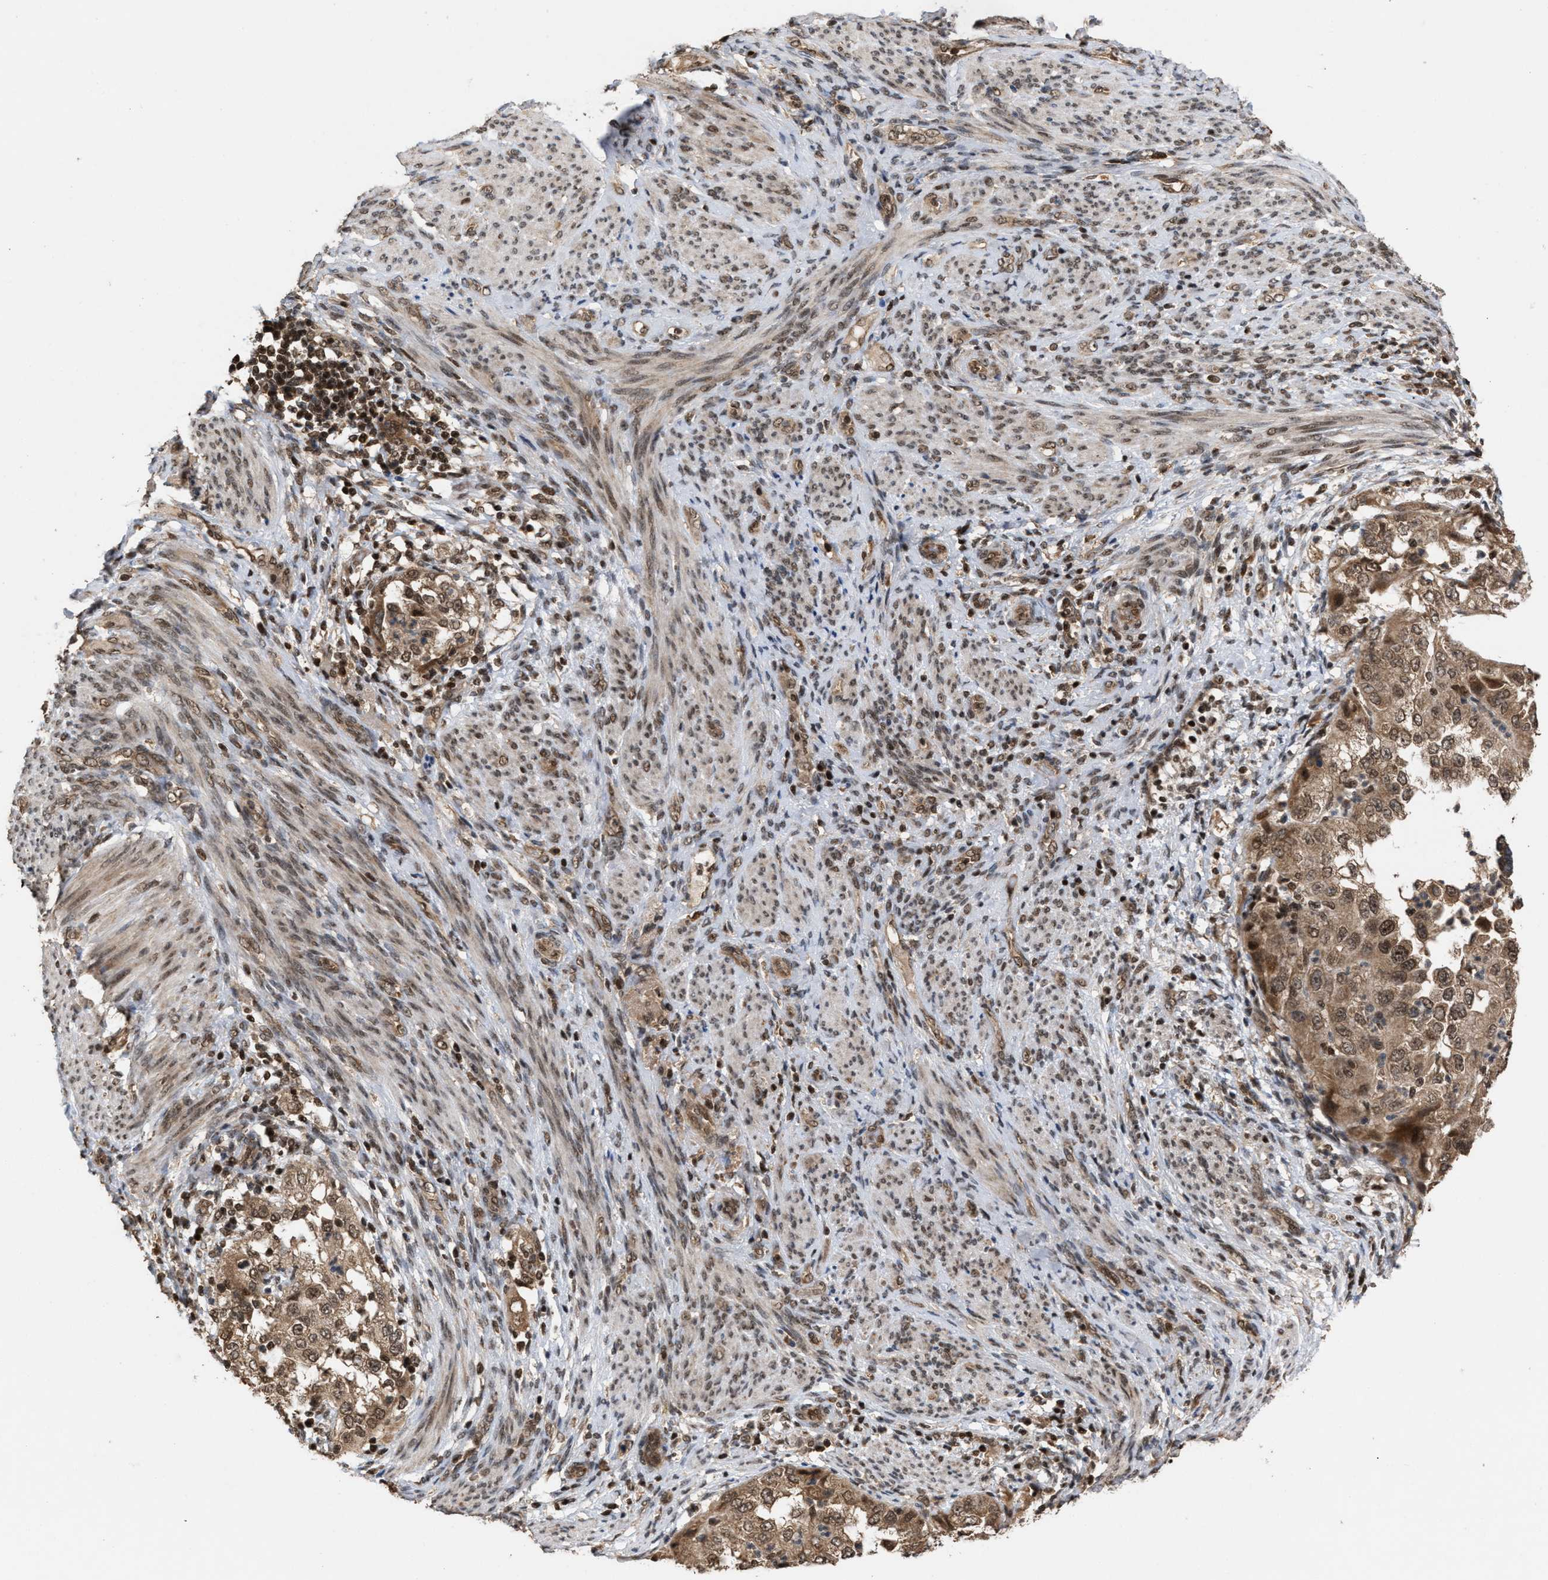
{"staining": {"intensity": "moderate", "quantity": ">75%", "location": "cytoplasmic/membranous"}, "tissue": "endometrial cancer", "cell_type": "Tumor cells", "image_type": "cancer", "snomed": [{"axis": "morphology", "description": "Adenocarcinoma, NOS"}, {"axis": "topography", "description": "Endometrium"}], "caption": "The histopathology image demonstrates immunohistochemical staining of endometrial cancer (adenocarcinoma). There is moderate cytoplasmic/membranous expression is identified in approximately >75% of tumor cells.", "gene": "C9orf78", "patient": {"sex": "female", "age": 85}}